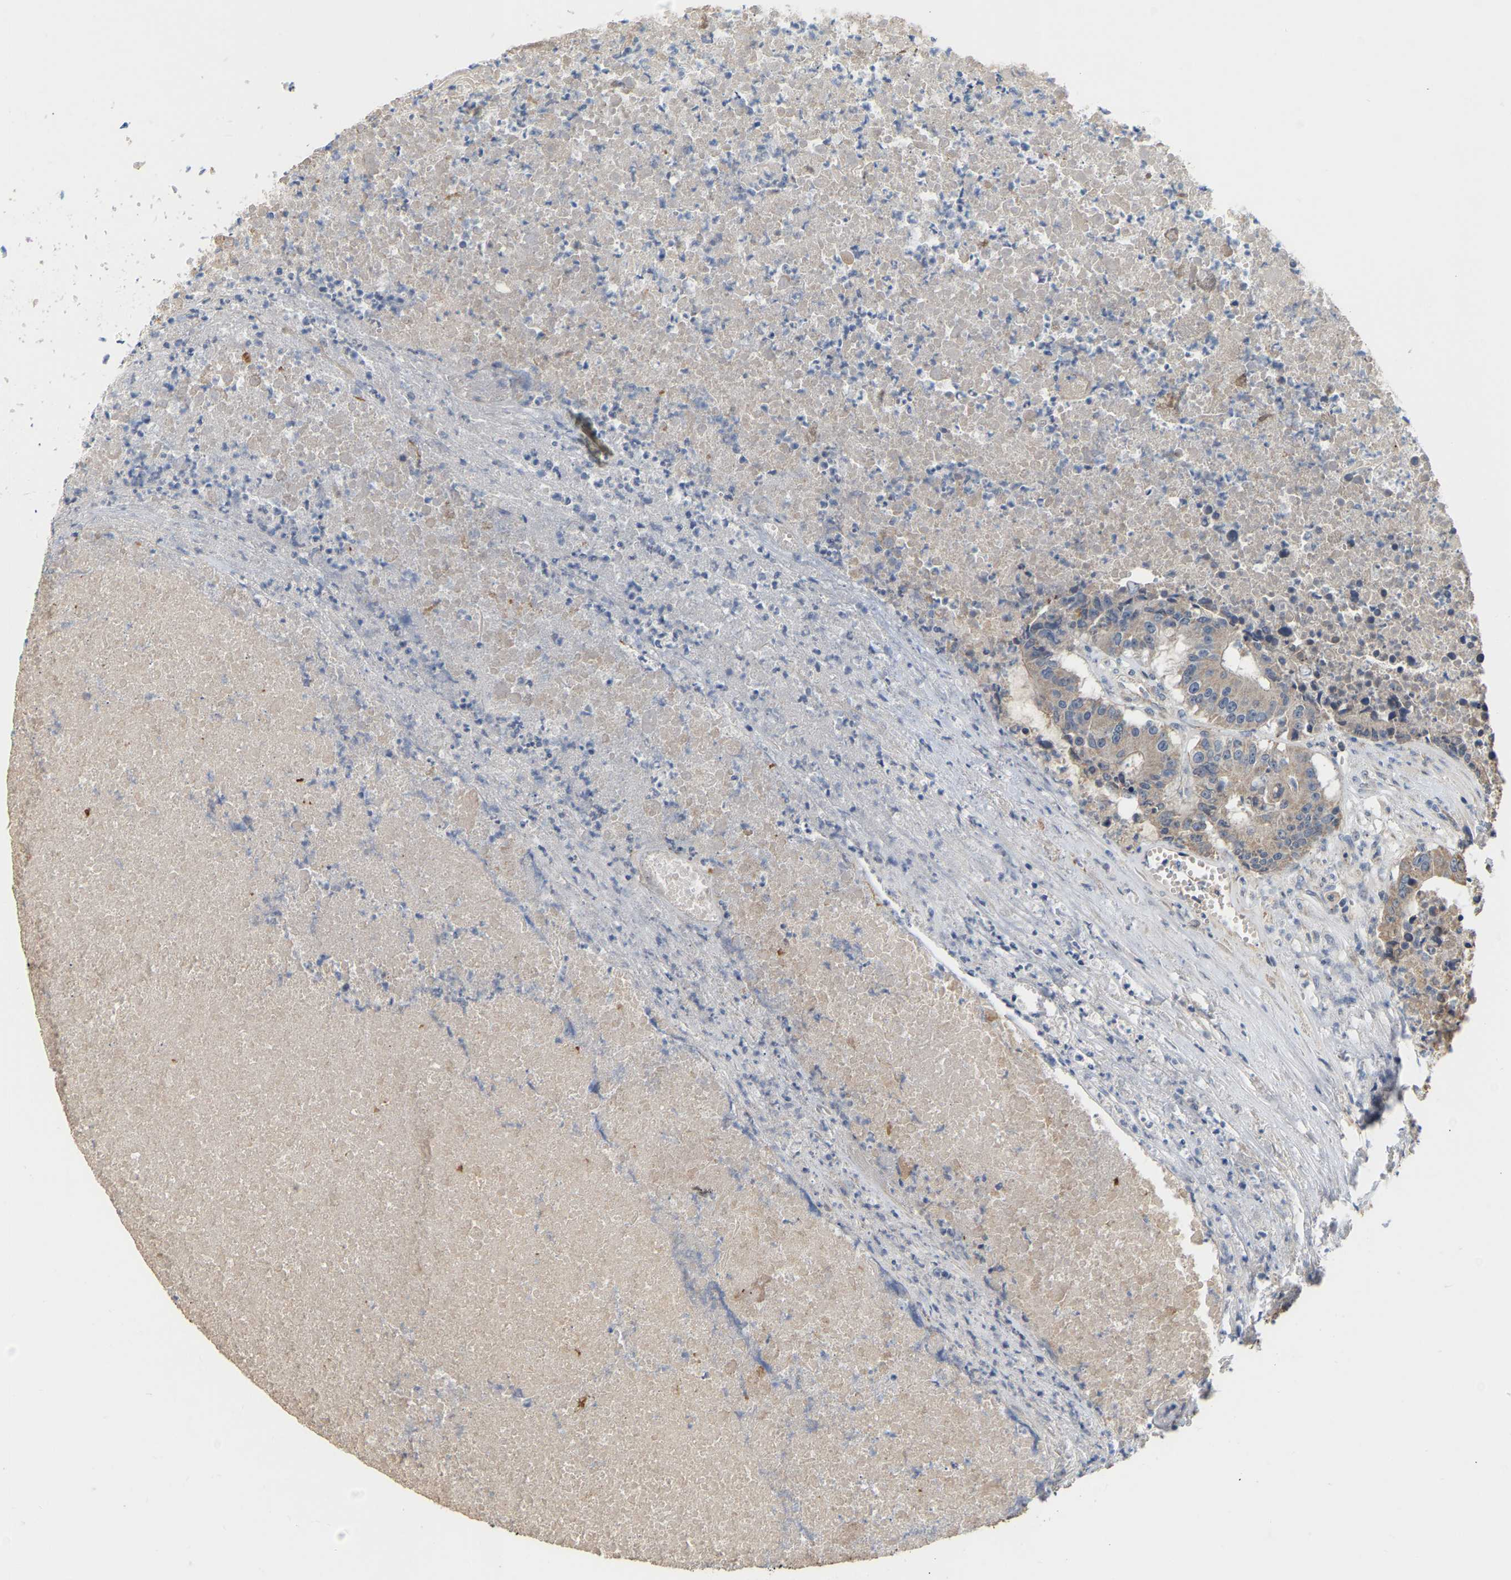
{"staining": {"intensity": "moderate", "quantity": ">75%", "location": "cytoplasmic/membranous"}, "tissue": "colorectal cancer", "cell_type": "Tumor cells", "image_type": "cancer", "snomed": [{"axis": "morphology", "description": "Adenocarcinoma, NOS"}, {"axis": "topography", "description": "Colon"}], "caption": "Human colorectal adenocarcinoma stained with a protein marker exhibits moderate staining in tumor cells.", "gene": "SSH1", "patient": {"sex": "male", "age": 87}}